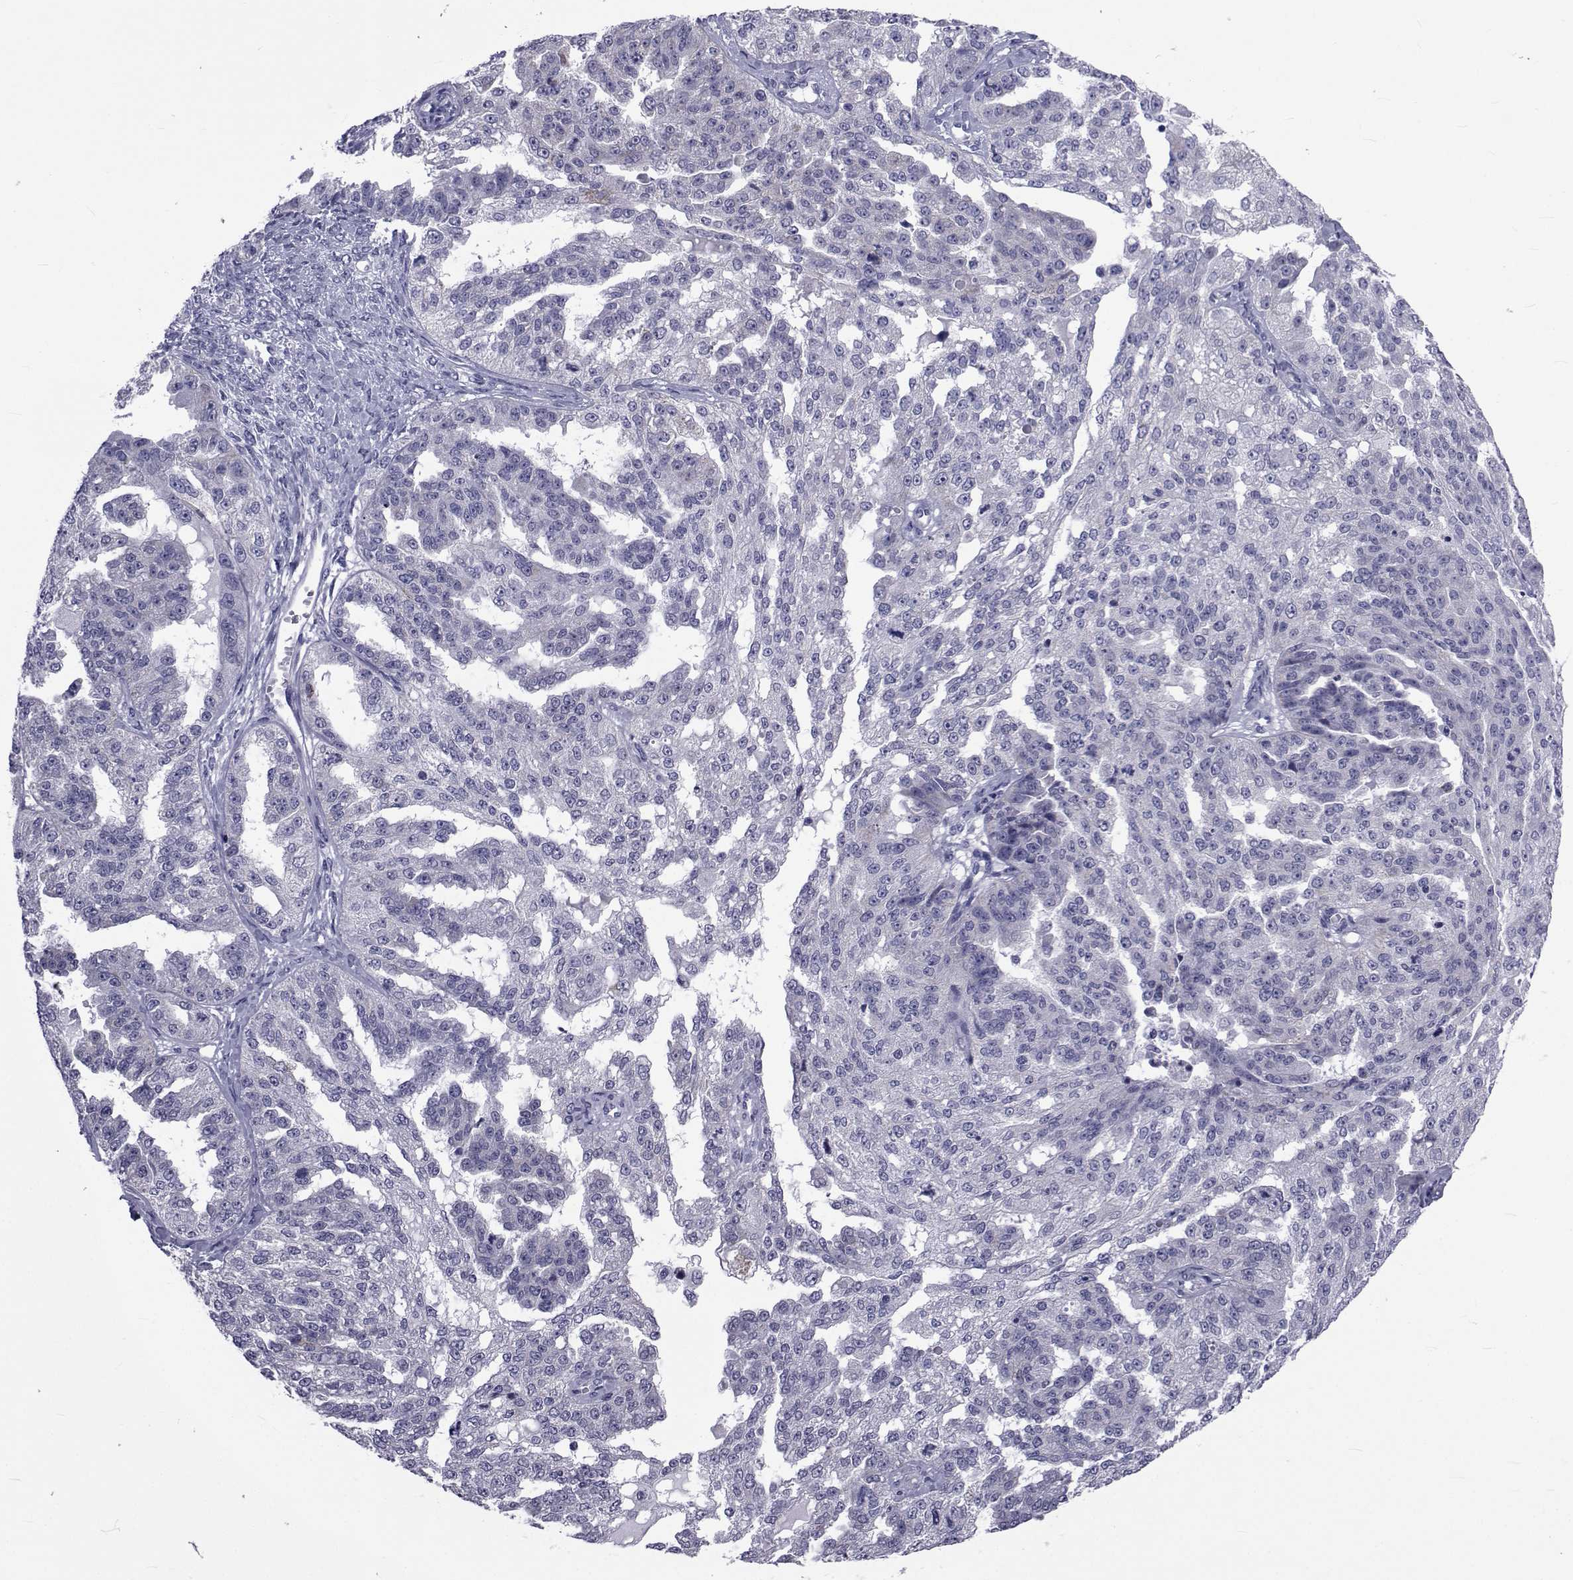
{"staining": {"intensity": "negative", "quantity": "none", "location": "none"}, "tissue": "ovarian cancer", "cell_type": "Tumor cells", "image_type": "cancer", "snomed": [{"axis": "morphology", "description": "Cystadenocarcinoma, serous, NOS"}, {"axis": "topography", "description": "Ovary"}], "caption": "Tumor cells show no significant staining in ovarian cancer.", "gene": "GKAP1", "patient": {"sex": "female", "age": 58}}